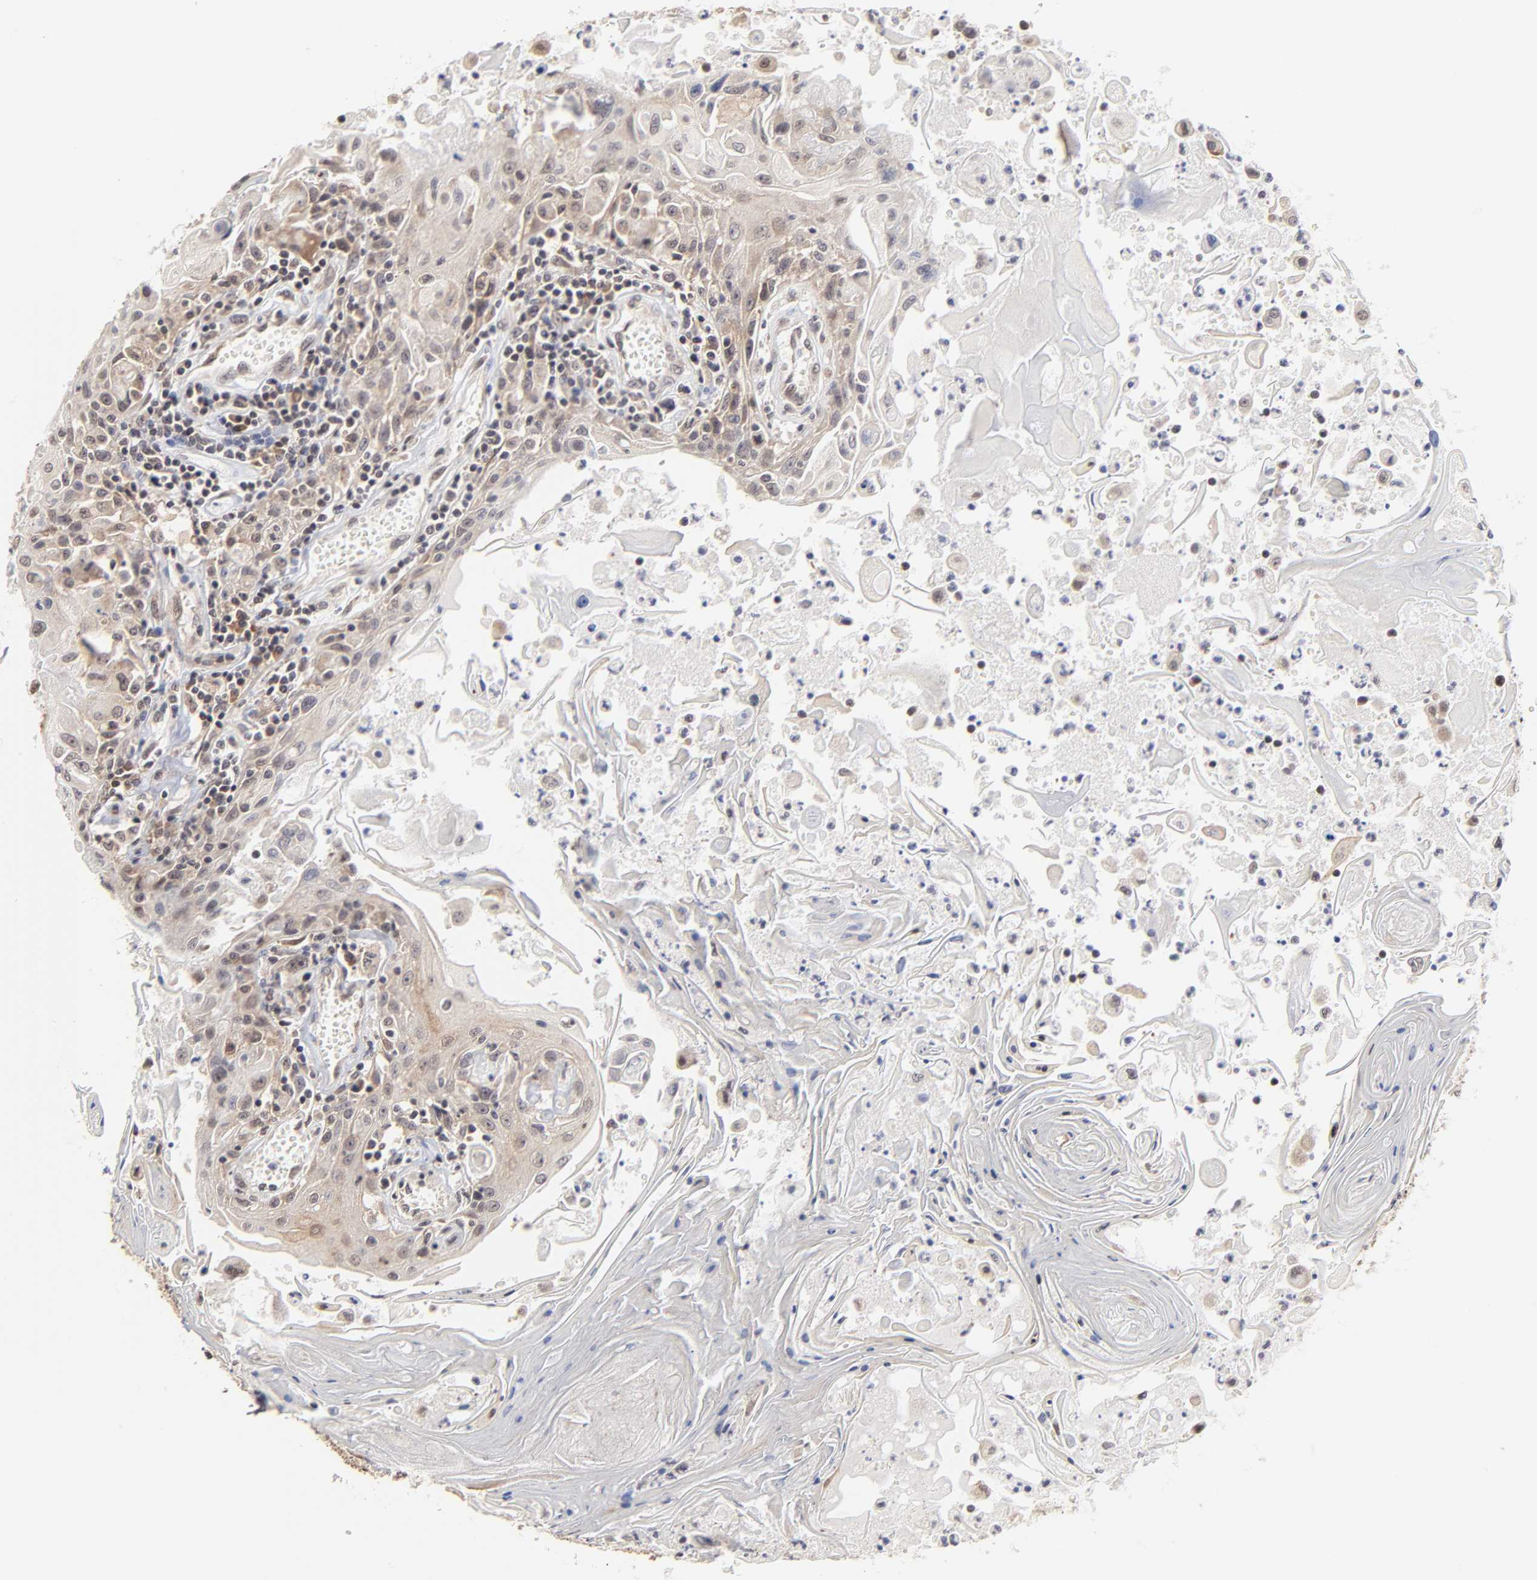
{"staining": {"intensity": "weak", "quantity": ">75%", "location": "cytoplasmic/membranous"}, "tissue": "head and neck cancer", "cell_type": "Tumor cells", "image_type": "cancer", "snomed": [{"axis": "morphology", "description": "Squamous cell carcinoma, NOS"}, {"axis": "topography", "description": "Oral tissue"}, {"axis": "topography", "description": "Head-Neck"}], "caption": "High-power microscopy captured an immunohistochemistry image of head and neck cancer, revealing weak cytoplasmic/membranous staining in about >75% of tumor cells.", "gene": "BRPF1", "patient": {"sex": "female", "age": 76}}